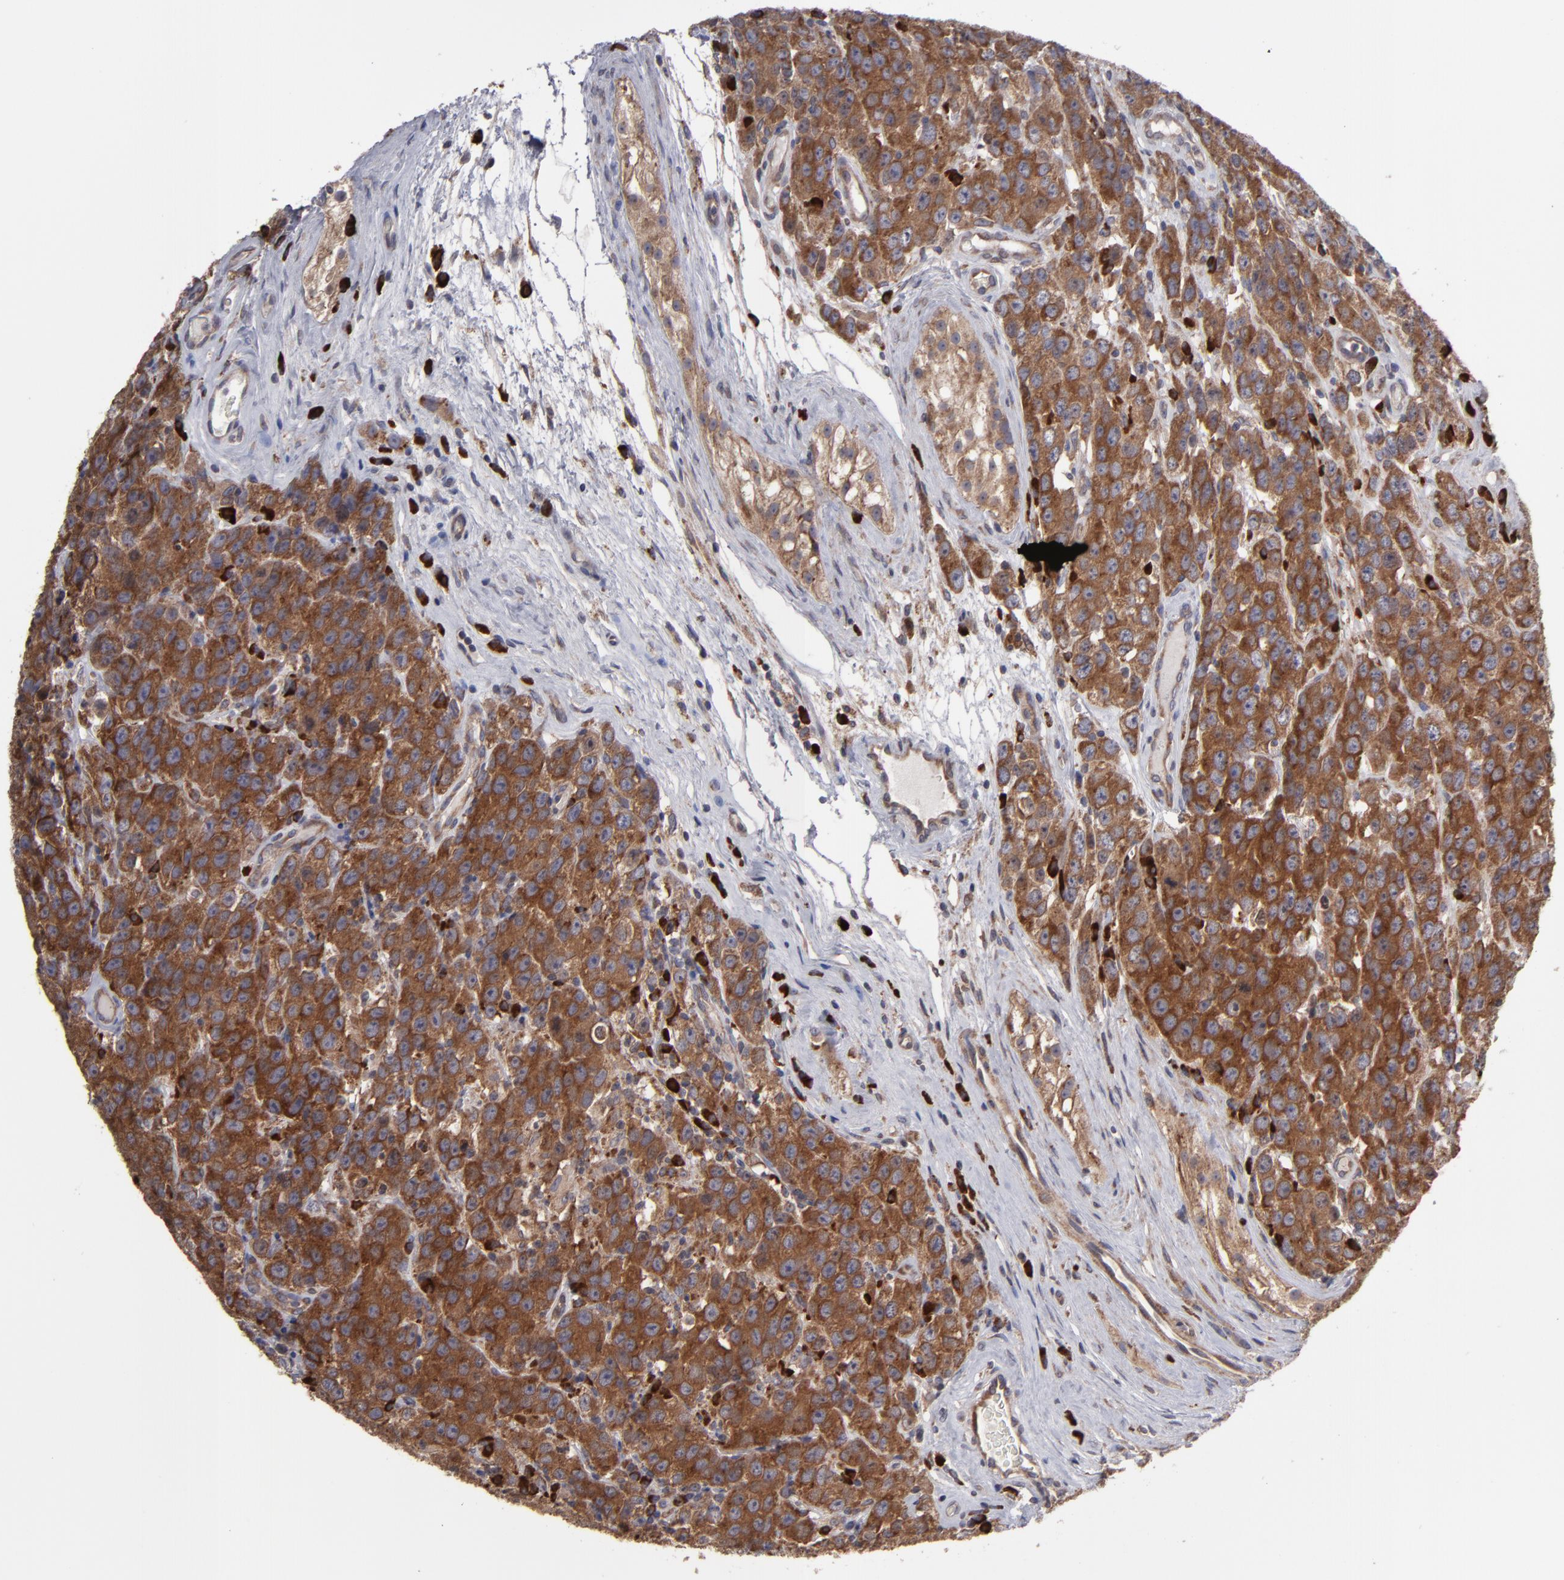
{"staining": {"intensity": "strong", "quantity": ">75%", "location": "cytoplasmic/membranous"}, "tissue": "testis cancer", "cell_type": "Tumor cells", "image_type": "cancer", "snomed": [{"axis": "morphology", "description": "Seminoma, NOS"}, {"axis": "topography", "description": "Testis"}], "caption": "DAB immunohistochemical staining of seminoma (testis) shows strong cytoplasmic/membranous protein positivity in approximately >75% of tumor cells.", "gene": "SND1", "patient": {"sex": "male", "age": 52}}